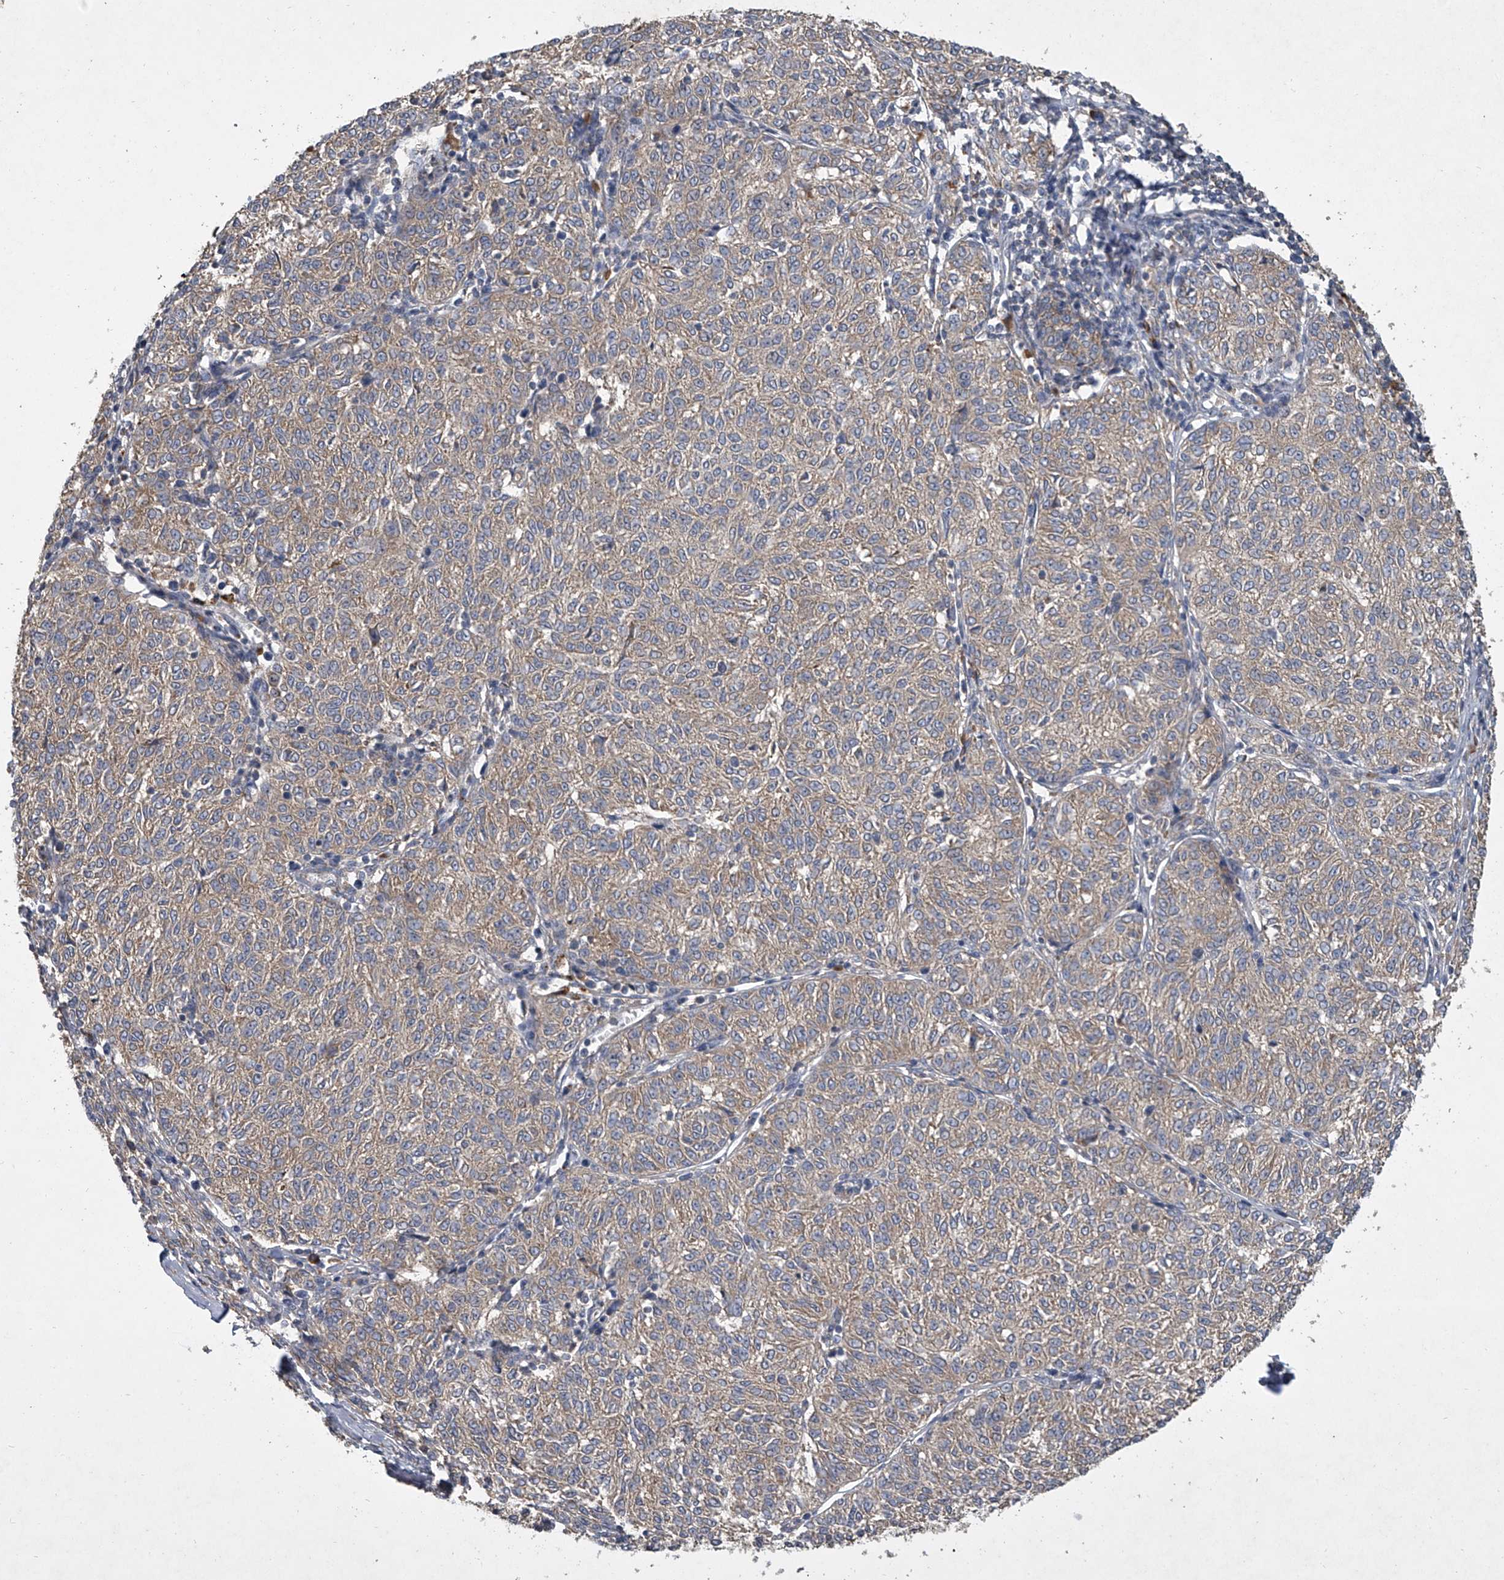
{"staining": {"intensity": "moderate", "quantity": ">75%", "location": "cytoplasmic/membranous"}, "tissue": "melanoma", "cell_type": "Tumor cells", "image_type": "cancer", "snomed": [{"axis": "morphology", "description": "Malignant melanoma, NOS"}, {"axis": "topography", "description": "Skin"}], "caption": "The photomicrograph exhibits a brown stain indicating the presence of a protein in the cytoplasmic/membranous of tumor cells in malignant melanoma.", "gene": "DOCK9", "patient": {"sex": "female", "age": 72}}